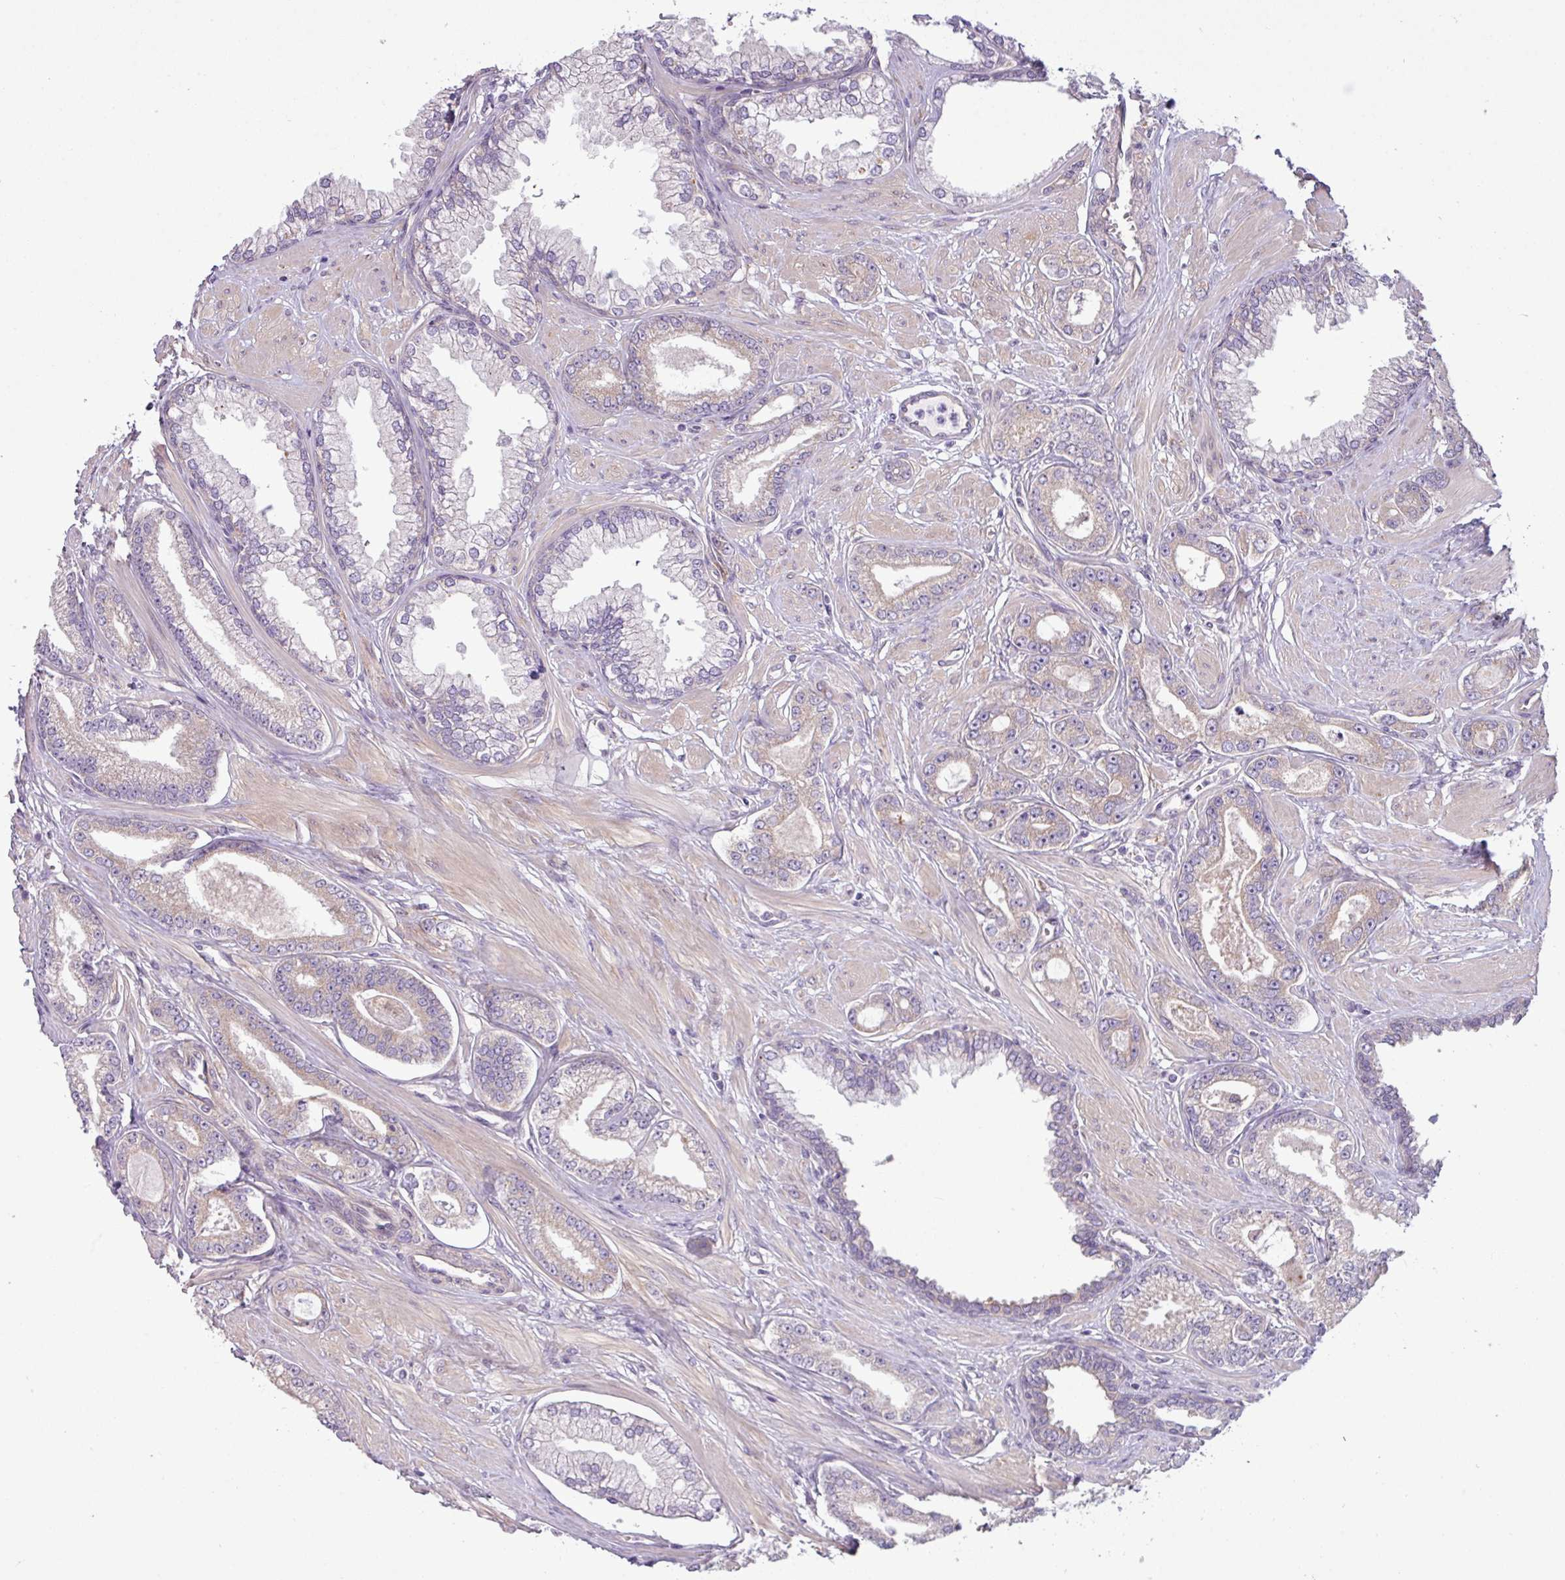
{"staining": {"intensity": "weak", "quantity": "<25%", "location": "cytoplasmic/membranous"}, "tissue": "prostate cancer", "cell_type": "Tumor cells", "image_type": "cancer", "snomed": [{"axis": "morphology", "description": "Adenocarcinoma, Low grade"}, {"axis": "topography", "description": "Prostate"}], "caption": "Tumor cells show no significant protein positivity in prostate cancer.", "gene": "CAMK2B", "patient": {"sex": "male", "age": 60}}